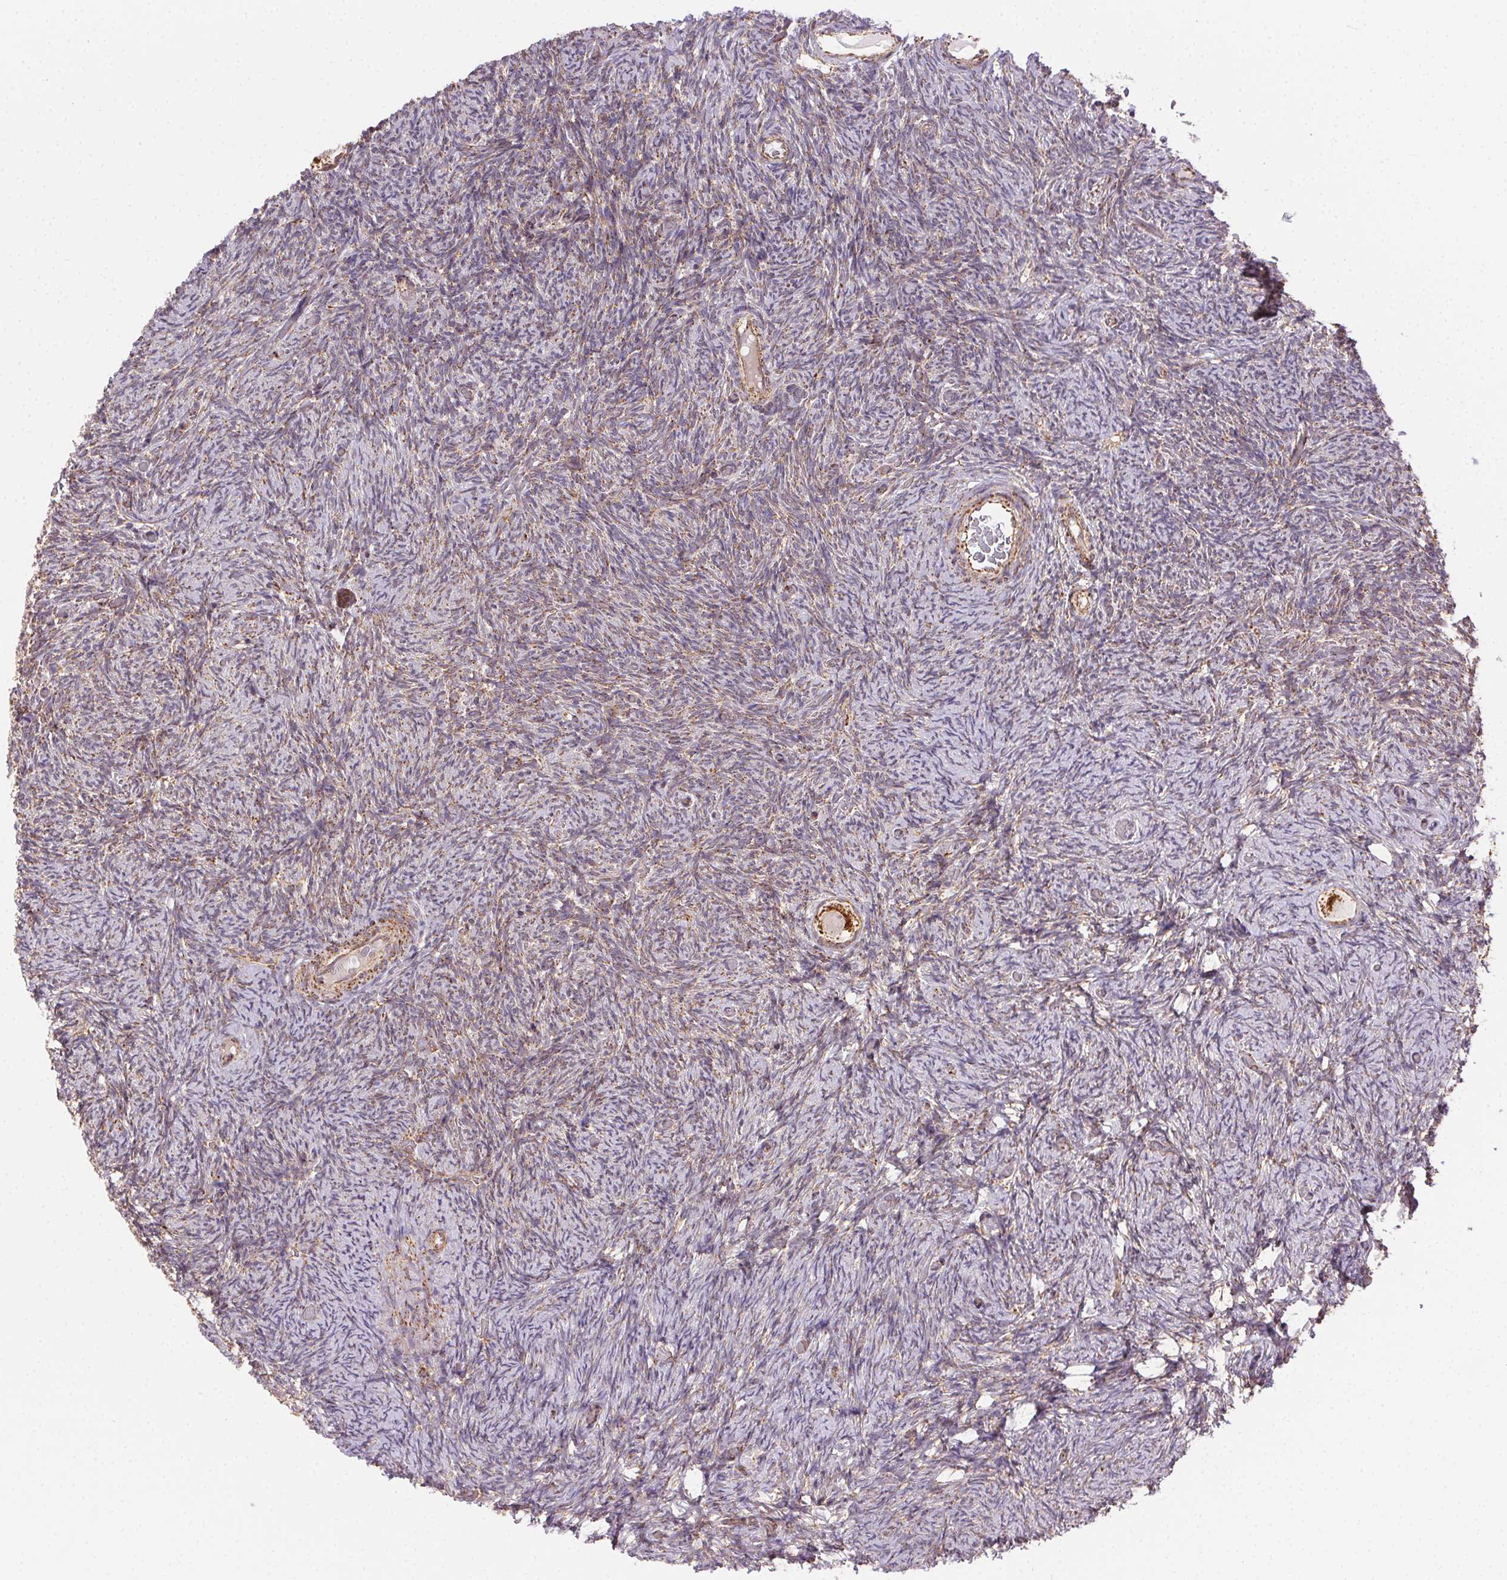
{"staining": {"intensity": "strong", "quantity": ">75%", "location": "cytoplasmic/membranous"}, "tissue": "ovary", "cell_type": "Follicle cells", "image_type": "normal", "snomed": [{"axis": "morphology", "description": "Normal tissue, NOS"}, {"axis": "topography", "description": "Ovary"}], "caption": "Strong cytoplasmic/membranous positivity for a protein is appreciated in about >75% of follicle cells of normal ovary using immunohistochemistry.", "gene": "CLPB", "patient": {"sex": "female", "age": 34}}